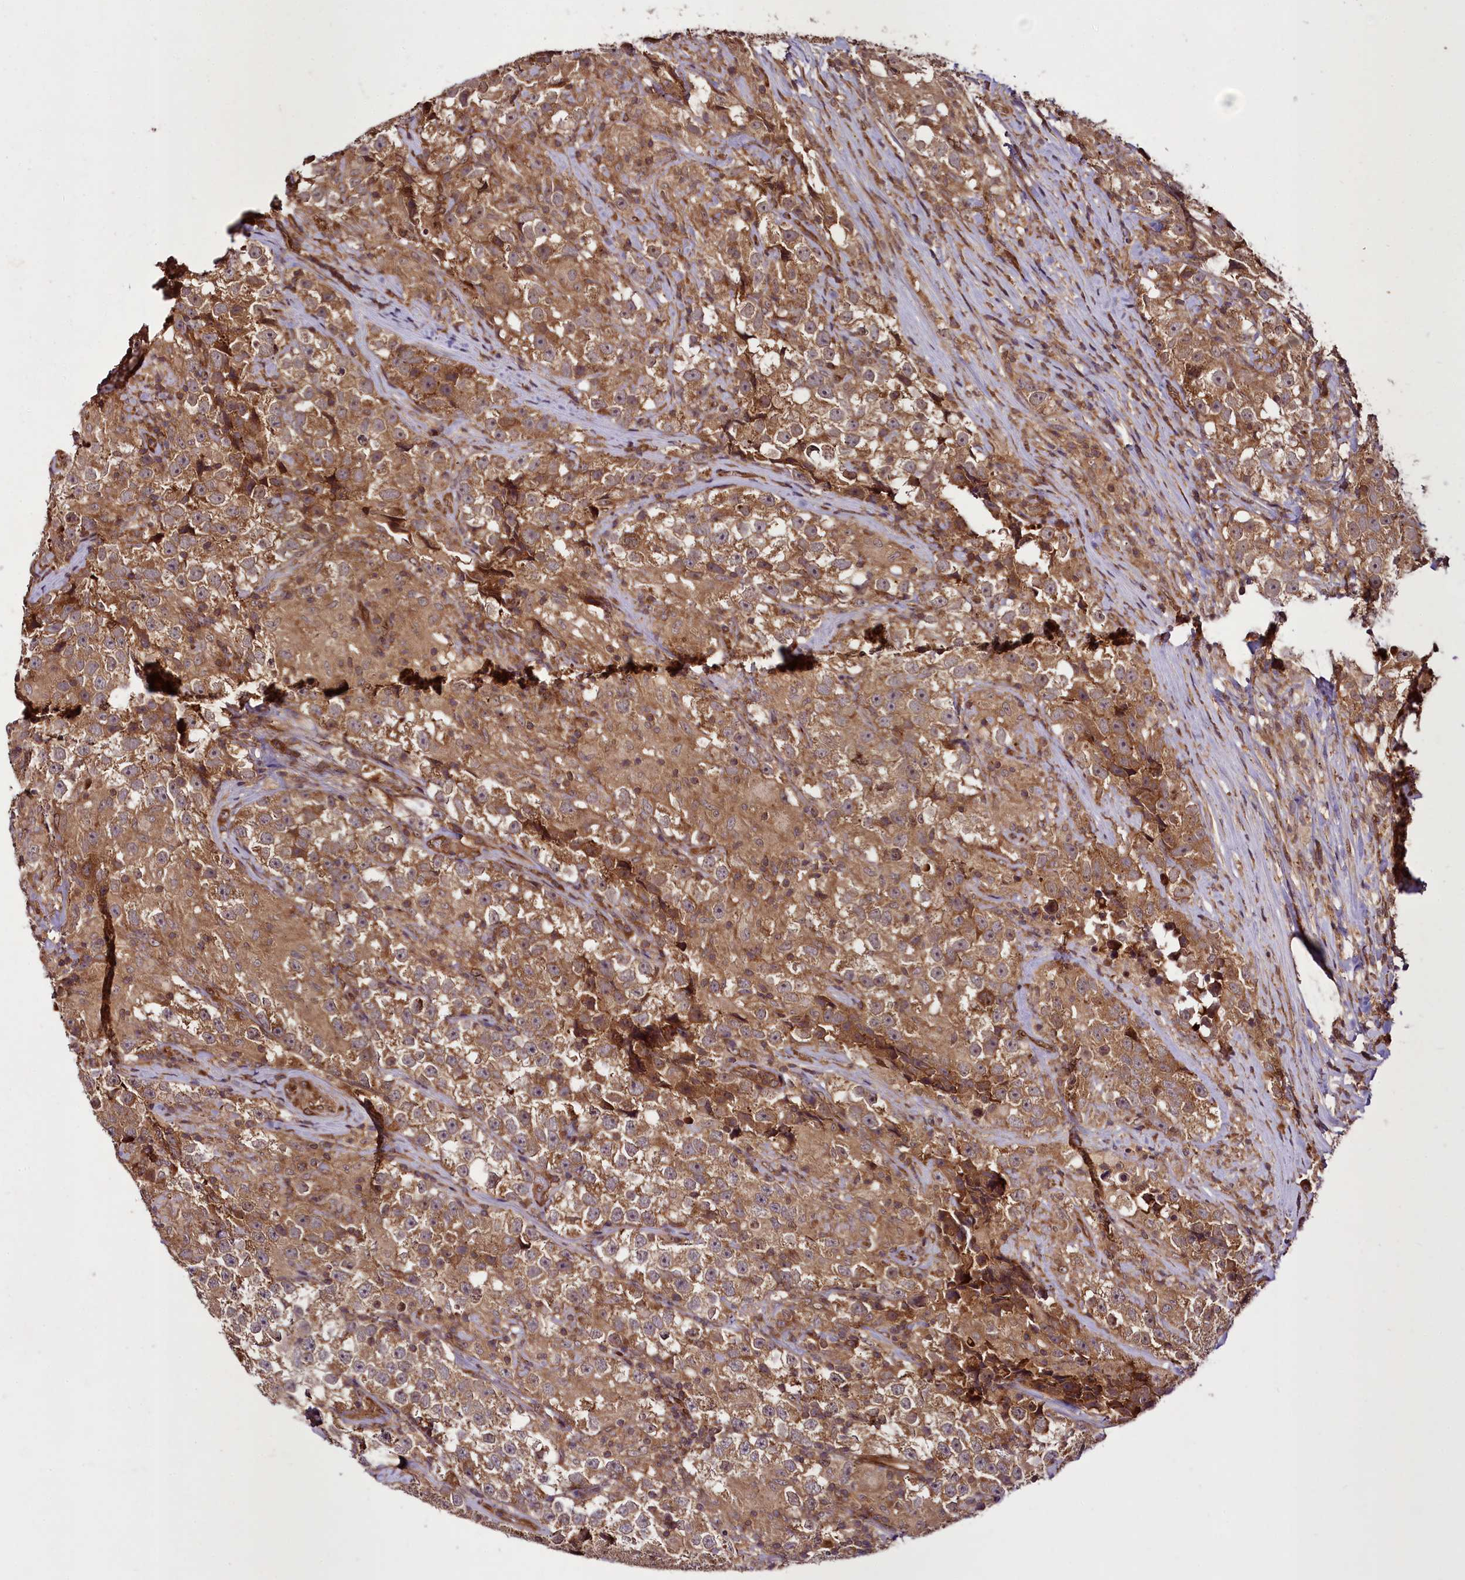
{"staining": {"intensity": "moderate", "quantity": ">75%", "location": "cytoplasmic/membranous"}, "tissue": "testis cancer", "cell_type": "Tumor cells", "image_type": "cancer", "snomed": [{"axis": "morphology", "description": "Seminoma, NOS"}, {"axis": "topography", "description": "Testis"}], "caption": "A photomicrograph of testis cancer (seminoma) stained for a protein displays moderate cytoplasmic/membranous brown staining in tumor cells.", "gene": "DCP1B", "patient": {"sex": "male", "age": 46}}